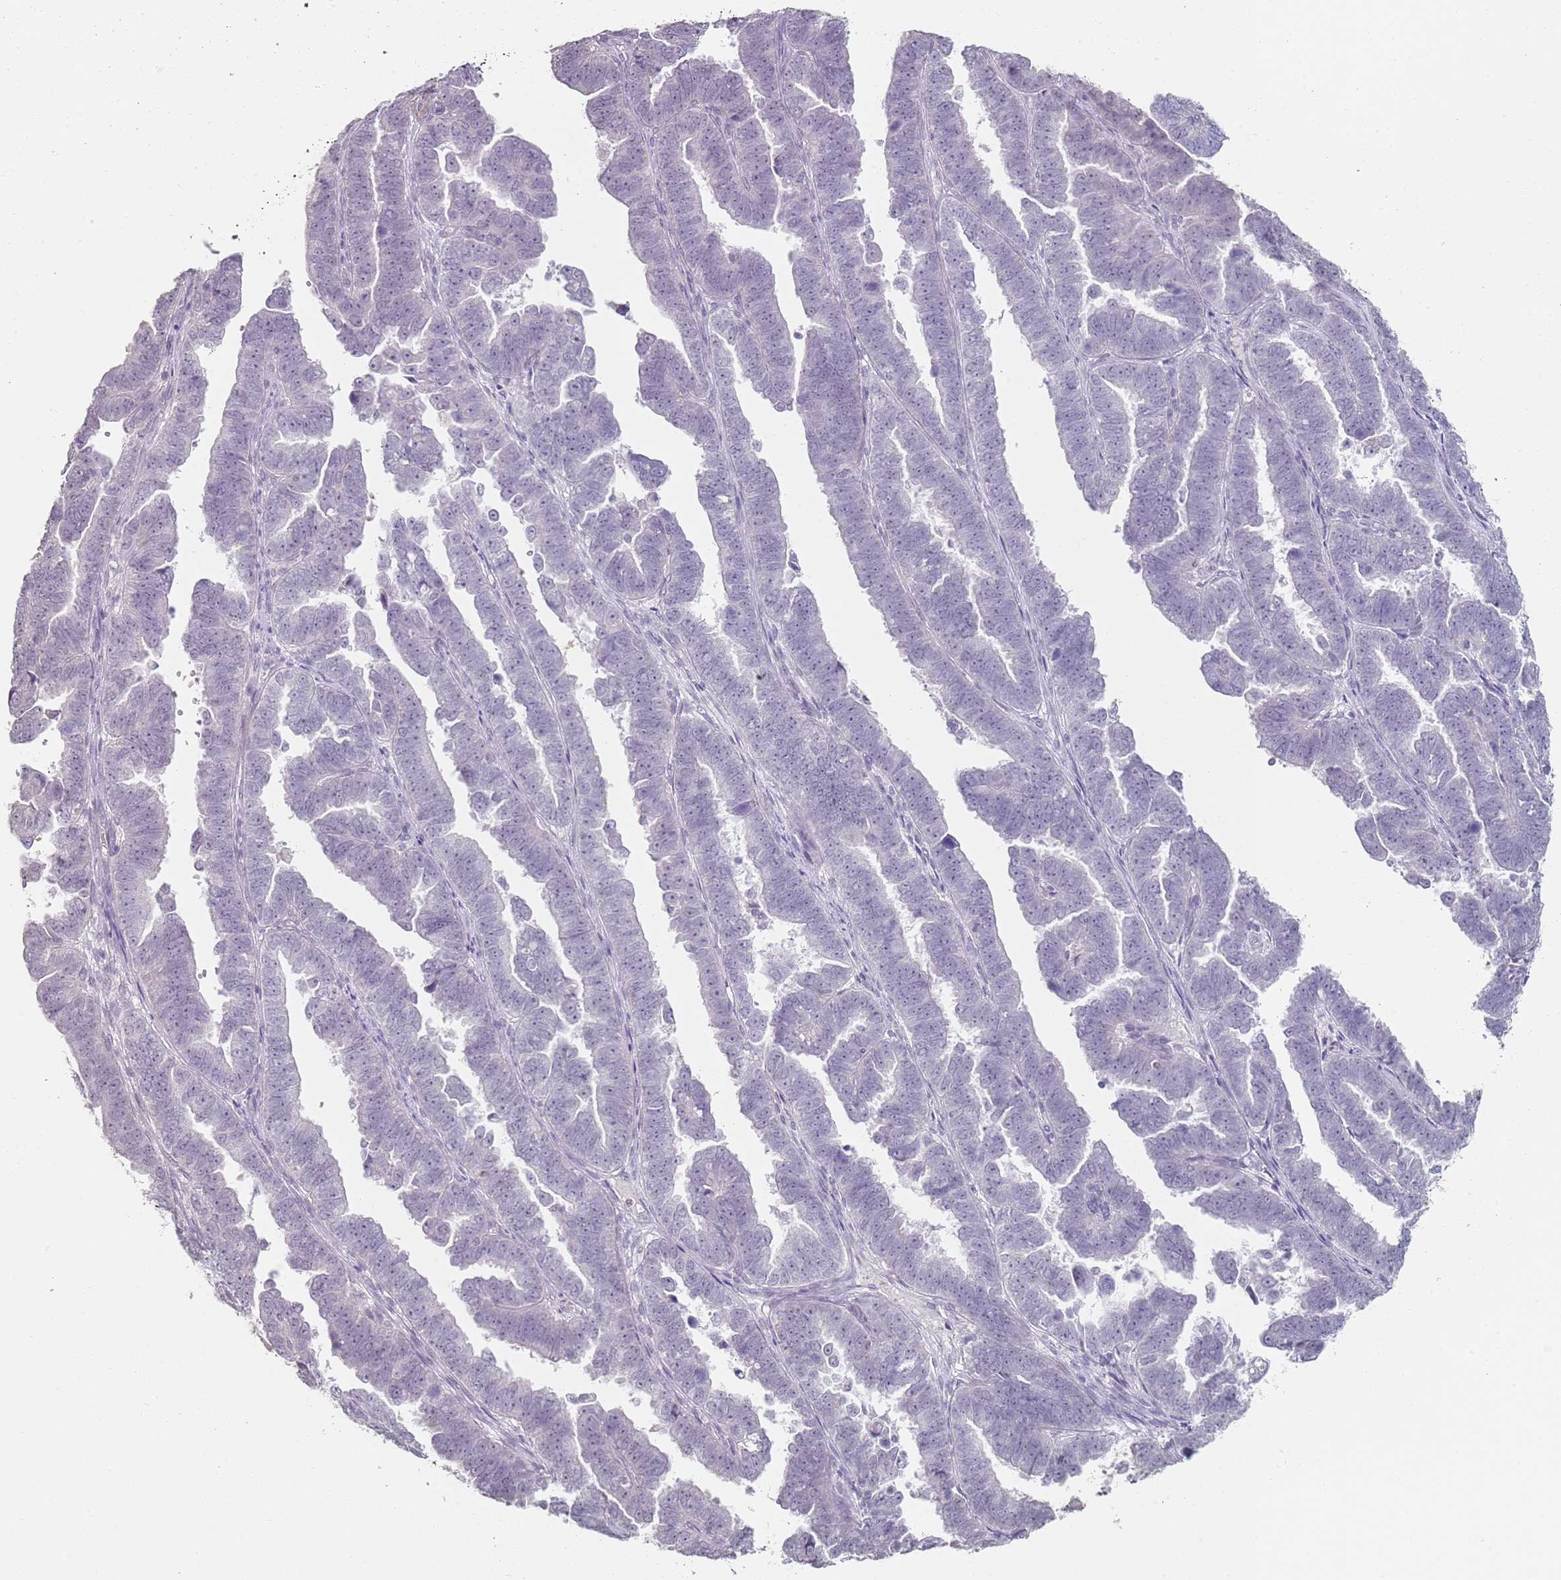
{"staining": {"intensity": "negative", "quantity": "none", "location": "none"}, "tissue": "endometrial cancer", "cell_type": "Tumor cells", "image_type": "cancer", "snomed": [{"axis": "morphology", "description": "Adenocarcinoma, NOS"}, {"axis": "topography", "description": "Endometrium"}], "caption": "The immunohistochemistry micrograph has no significant expression in tumor cells of endometrial cancer (adenocarcinoma) tissue.", "gene": "DNAH11", "patient": {"sex": "female", "age": 75}}